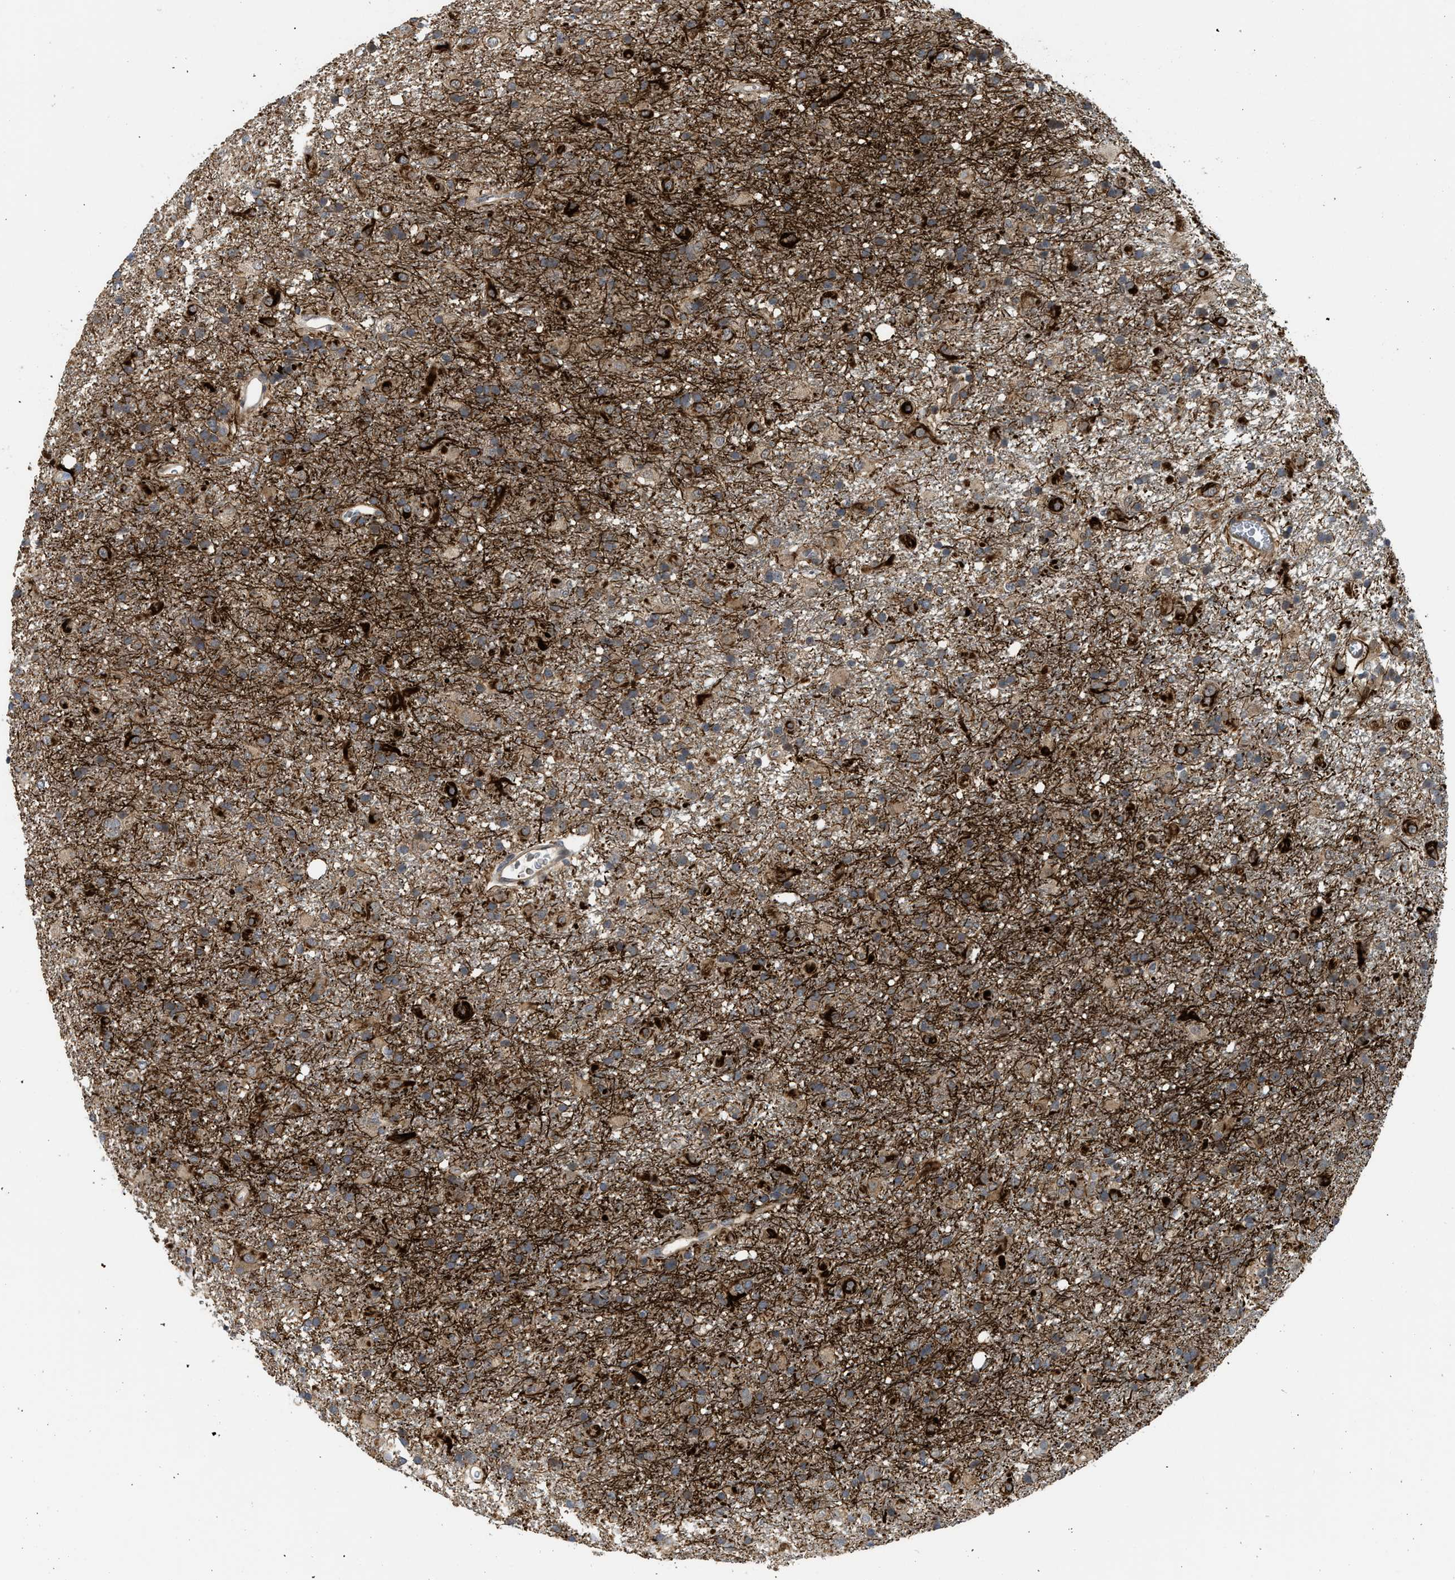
{"staining": {"intensity": "weak", "quantity": ">75%", "location": "cytoplasmic/membranous"}, "tissue": "glioma", "cell_type": "Tumor cells", "image_type": "cancer", "snomed": [{"axis": "morphology", "description": "Glioma, malignant, Low grade"}, {"axis": "topography", "description": "Brain"}], "caption": "There is low levels of weak cytoplasmic/membranous expression in tumor cells of glioma, as demonstrated by immunohistochemical staining (brown color).", "gene": "DNAJC28", "patient": {"sex": "male", "age": 65}}